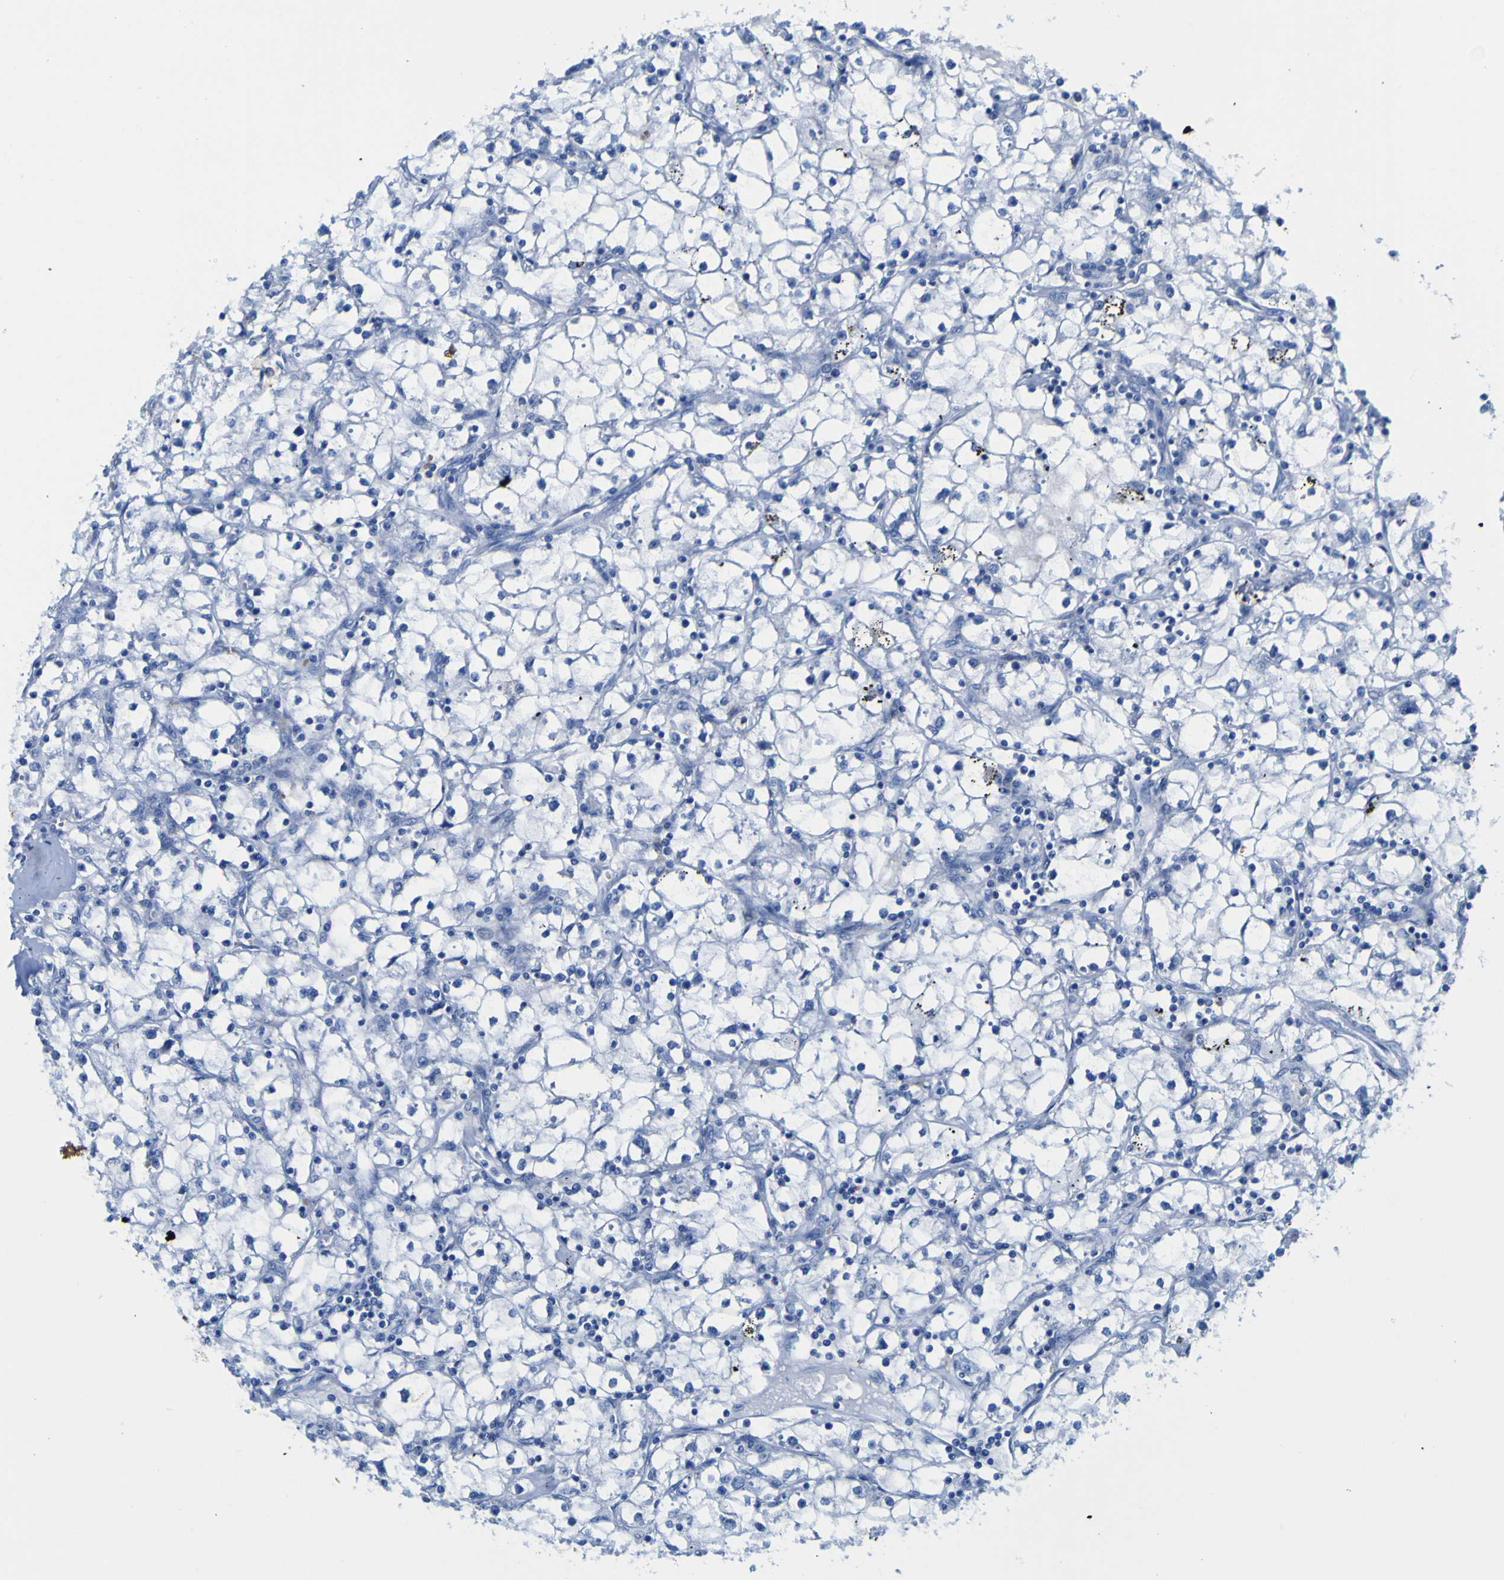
{"staining": {"intensity": "negative", "quantity": "none", "location": "none"}, "tissue": "renal cancer", "cell_type": "Tumor cells", "image_type": "cancer", "snomed": [{"axis": "morphology", "description": "Adenocarcinoma, NOS"}, {"axis": "topography", "description": "Kidney"}], "caption": "Renal cancer stained for a protein using immunohistochemistry displays no staining tumor cells.", "gene": "DACH1", "patient": {"sex": "male", "age": 56}}